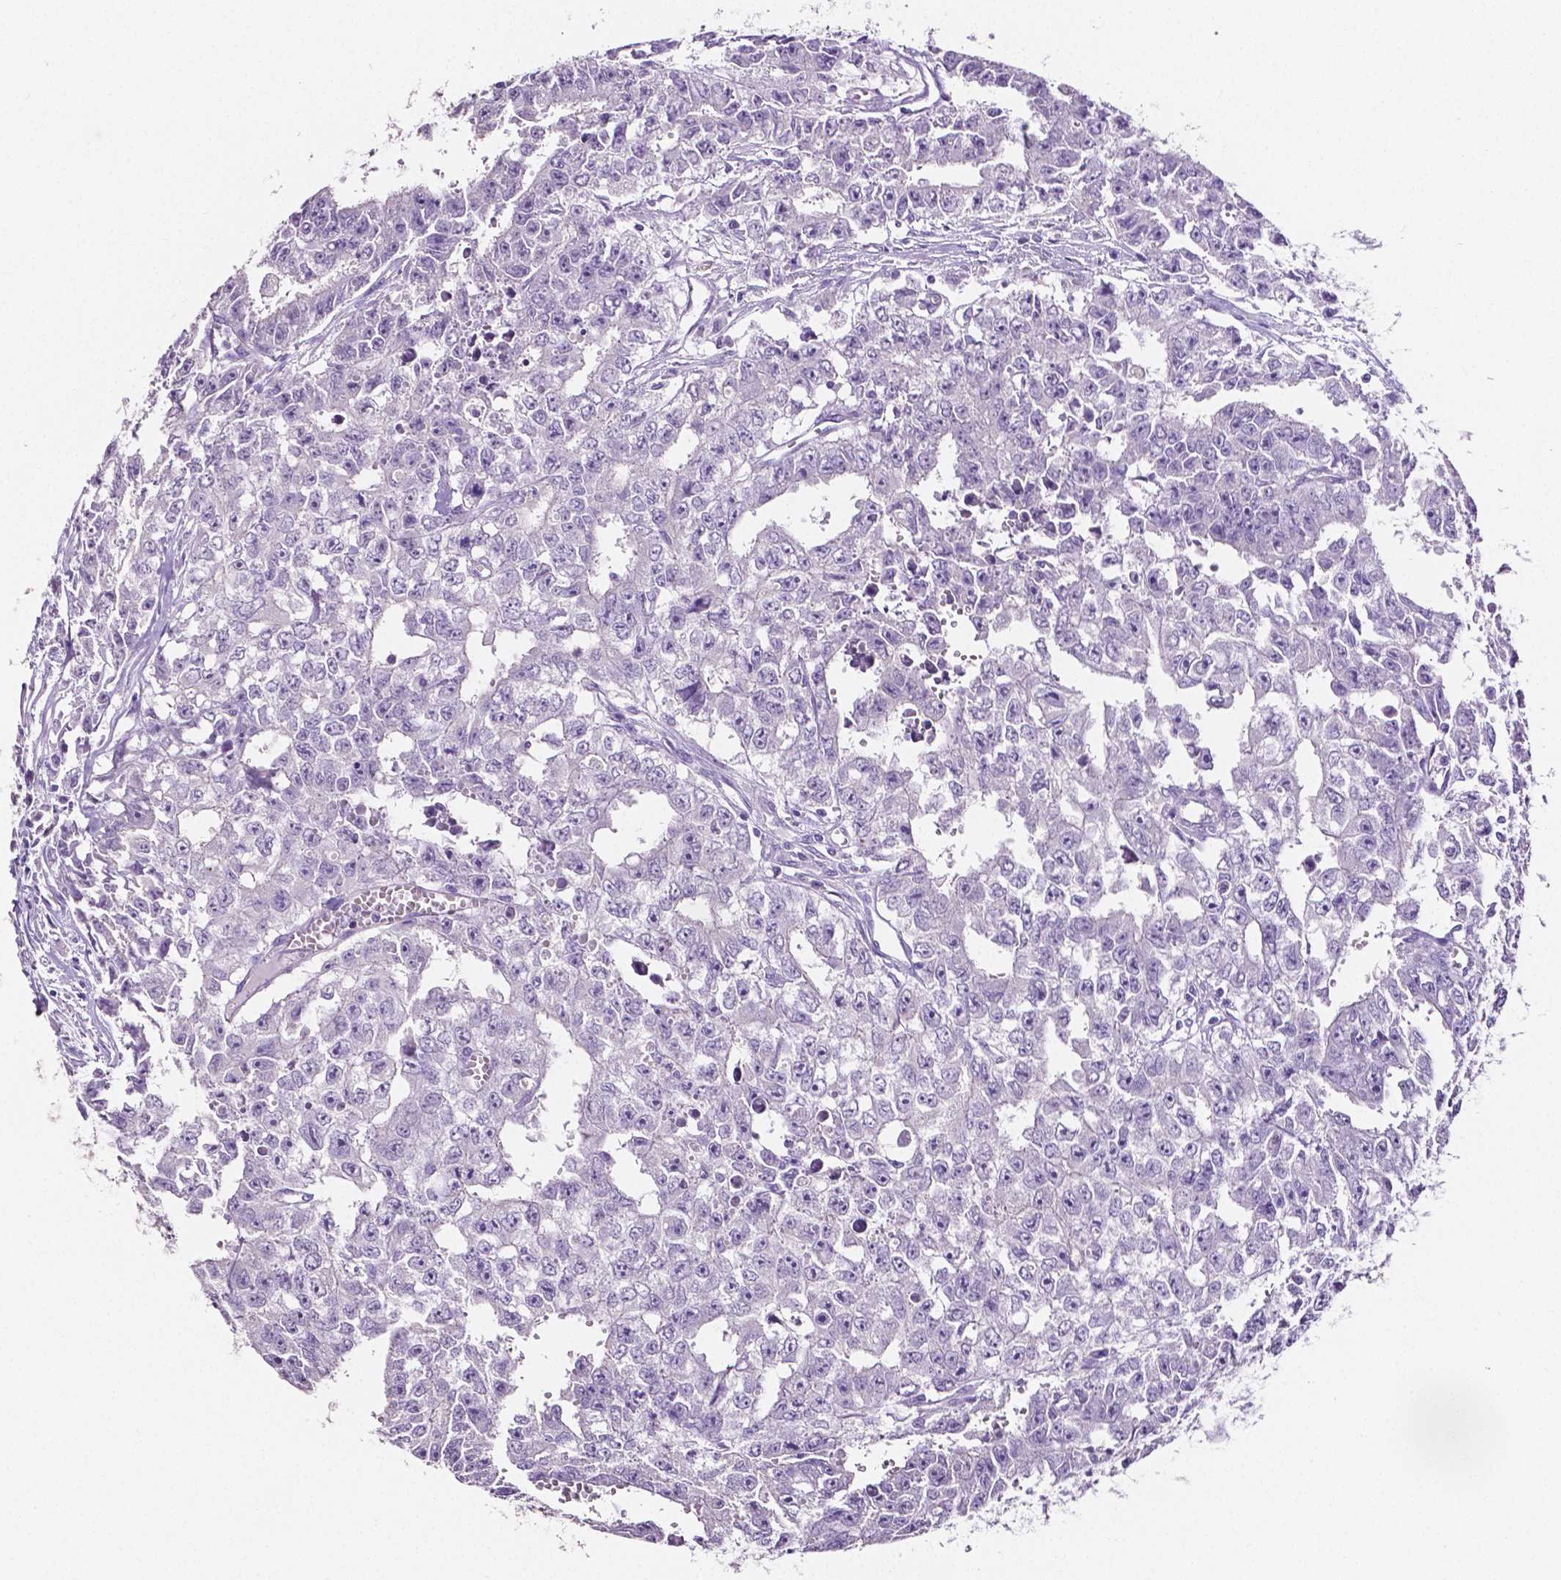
{"staining": {"intensity": "negative", "quantity": "none", "location": "none"}, "tissue": "testis cancer", "cell_type": "Tumor cells", "image_type": "cancer", "snomed": [{"axis": "morphology", "description": "Carcinoma, Embryonal, NOS"}, {"axis": "morphology", "description": "Teratoma, malignant, NOS"}, {"axis": "topography", "description": "Testis"}], "caption": "IHC image of neoplastic tissue: human testis cancer stained with DAB displays no significant protein positivity in tumor cells. The staining was performed using DAB (3,3'-diaminobenzidine) to visualize the protein expression in brown, while the nuclei were stained in blue with hematoxylin (Magnification: 20x).", "gene": "SLC22A2", "patient": {"sex": "male", "age": 24}}